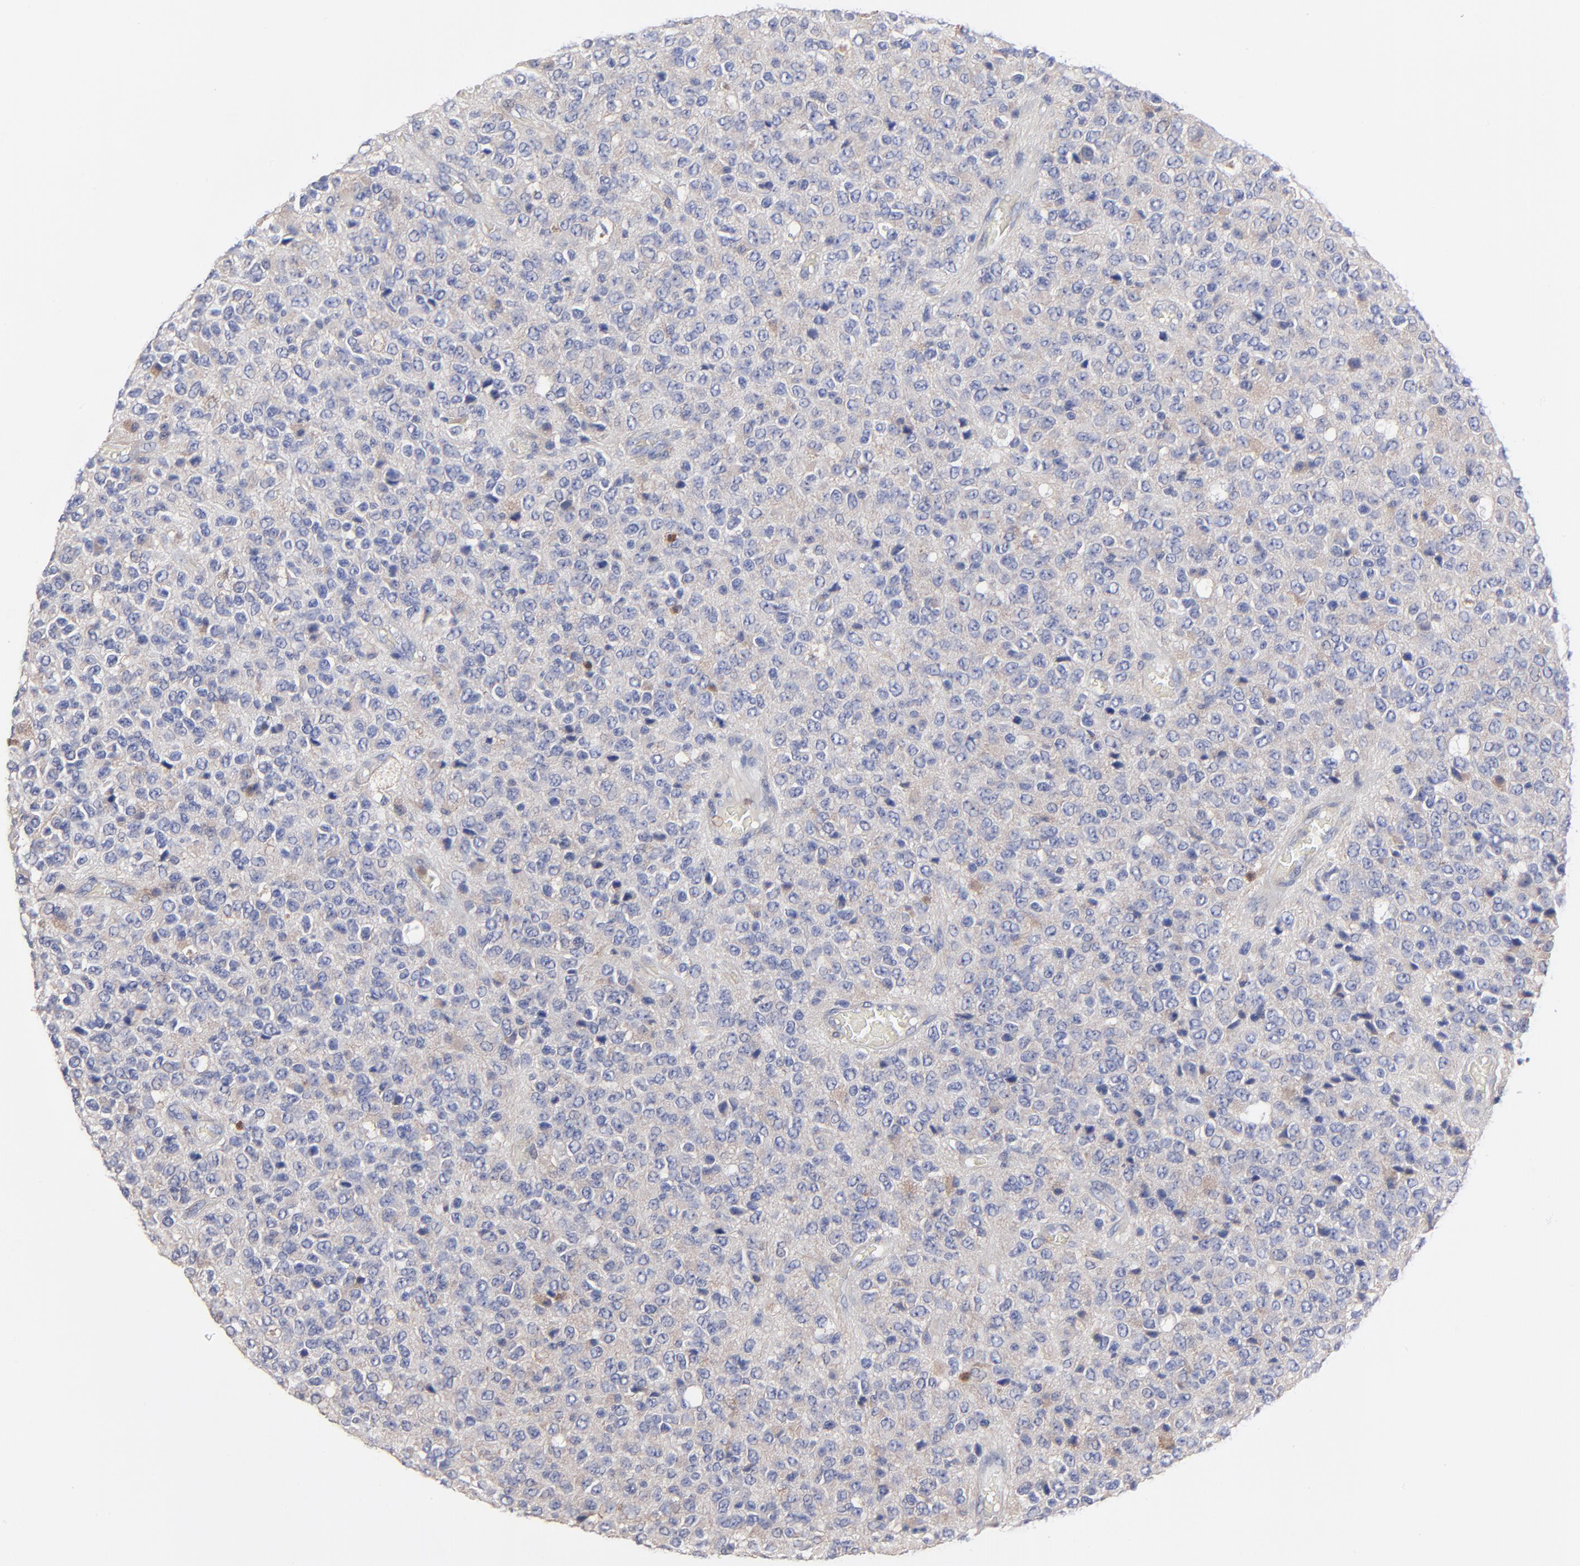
{"staining": {"intensity": "weak", "quantity": "<25%", "location": "cytoplasmic/membranous"}, "tissue": "glioma", "cell_type": "Tumor cells", "image_type": "cancer", "snomed": [{"axis": "morphology", "description": "Glioma, malignant, High grade"}, {"axis": "topography", "description": "pancreas cauda"}], "caption": "Protein analysis of glioma shows no significant expression in tumor cells. (Brightfield microscopy of DAB (3,3'-diaminobenzidine) immunohistochemistry at high magnification).", "gene": "PPFIBP2", "patient": {"sex": "male", "age": 60}}